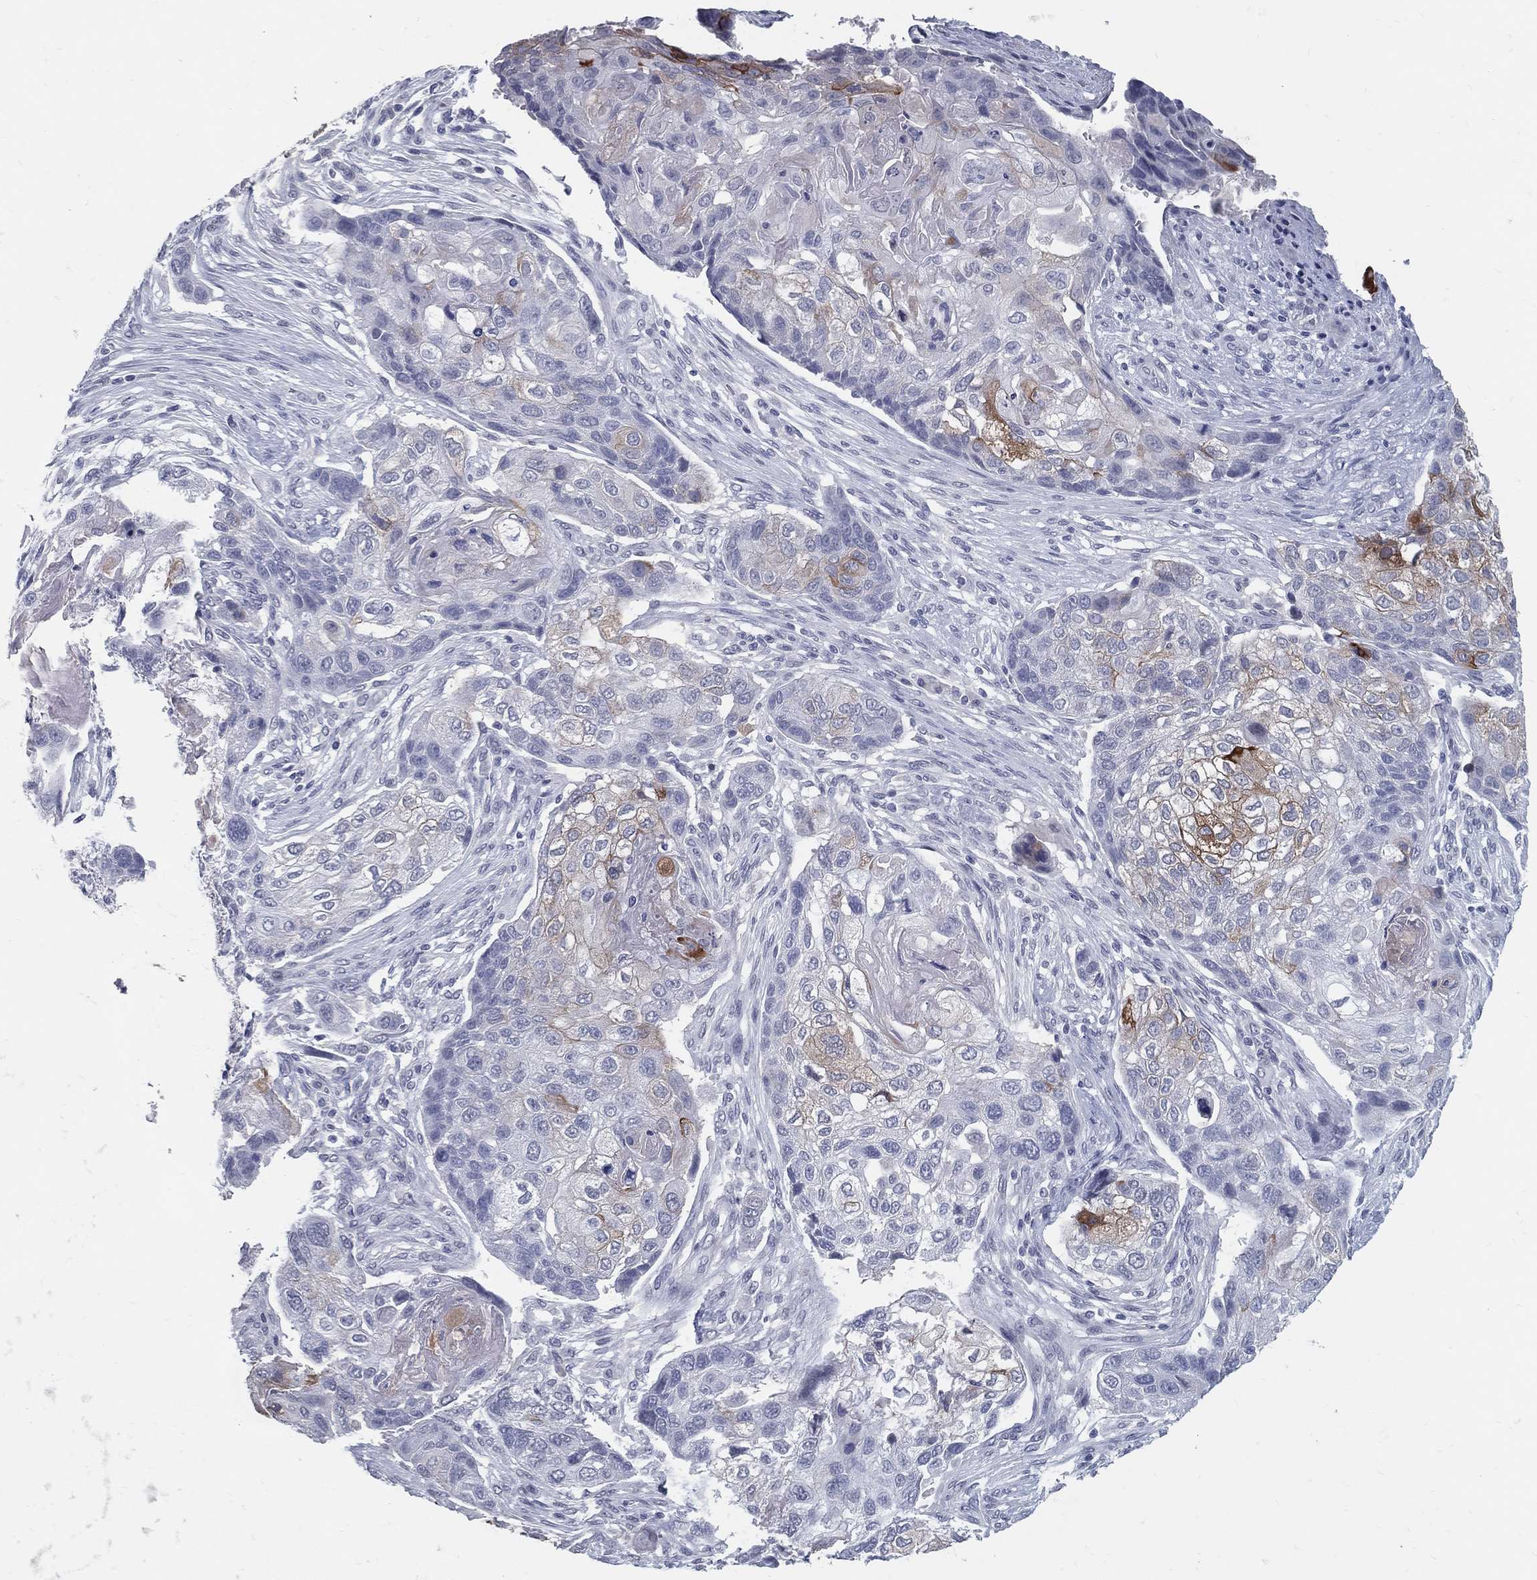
{"staining": {"intensity": "moderate", "quantity": "<25%", "location": "cytoplasmic/membranous"}, "tissue": "lung cancer", "cell_type": "Tumor cells", "image_type": "cancer", "snomed": [{"axis": "morphology", "description": "Normal tissue, NOS"}, {"axis": "morphology", "description": "Squamous cell carcinoma, NOS"}, {"axis": "topography", "description": "Bronchus"}, {"axis": "topography", "description": "Lung"}], "caption": "Immunohistochemistry (IHC) (DAB) staining of human lung squamous cell carcinoma reveals moderate cytoplasmic/membranous protein positivity in approximately <25% of tumor cells.", "gene": "ACE2", "patient": {"sex": "male", "age": 69}}